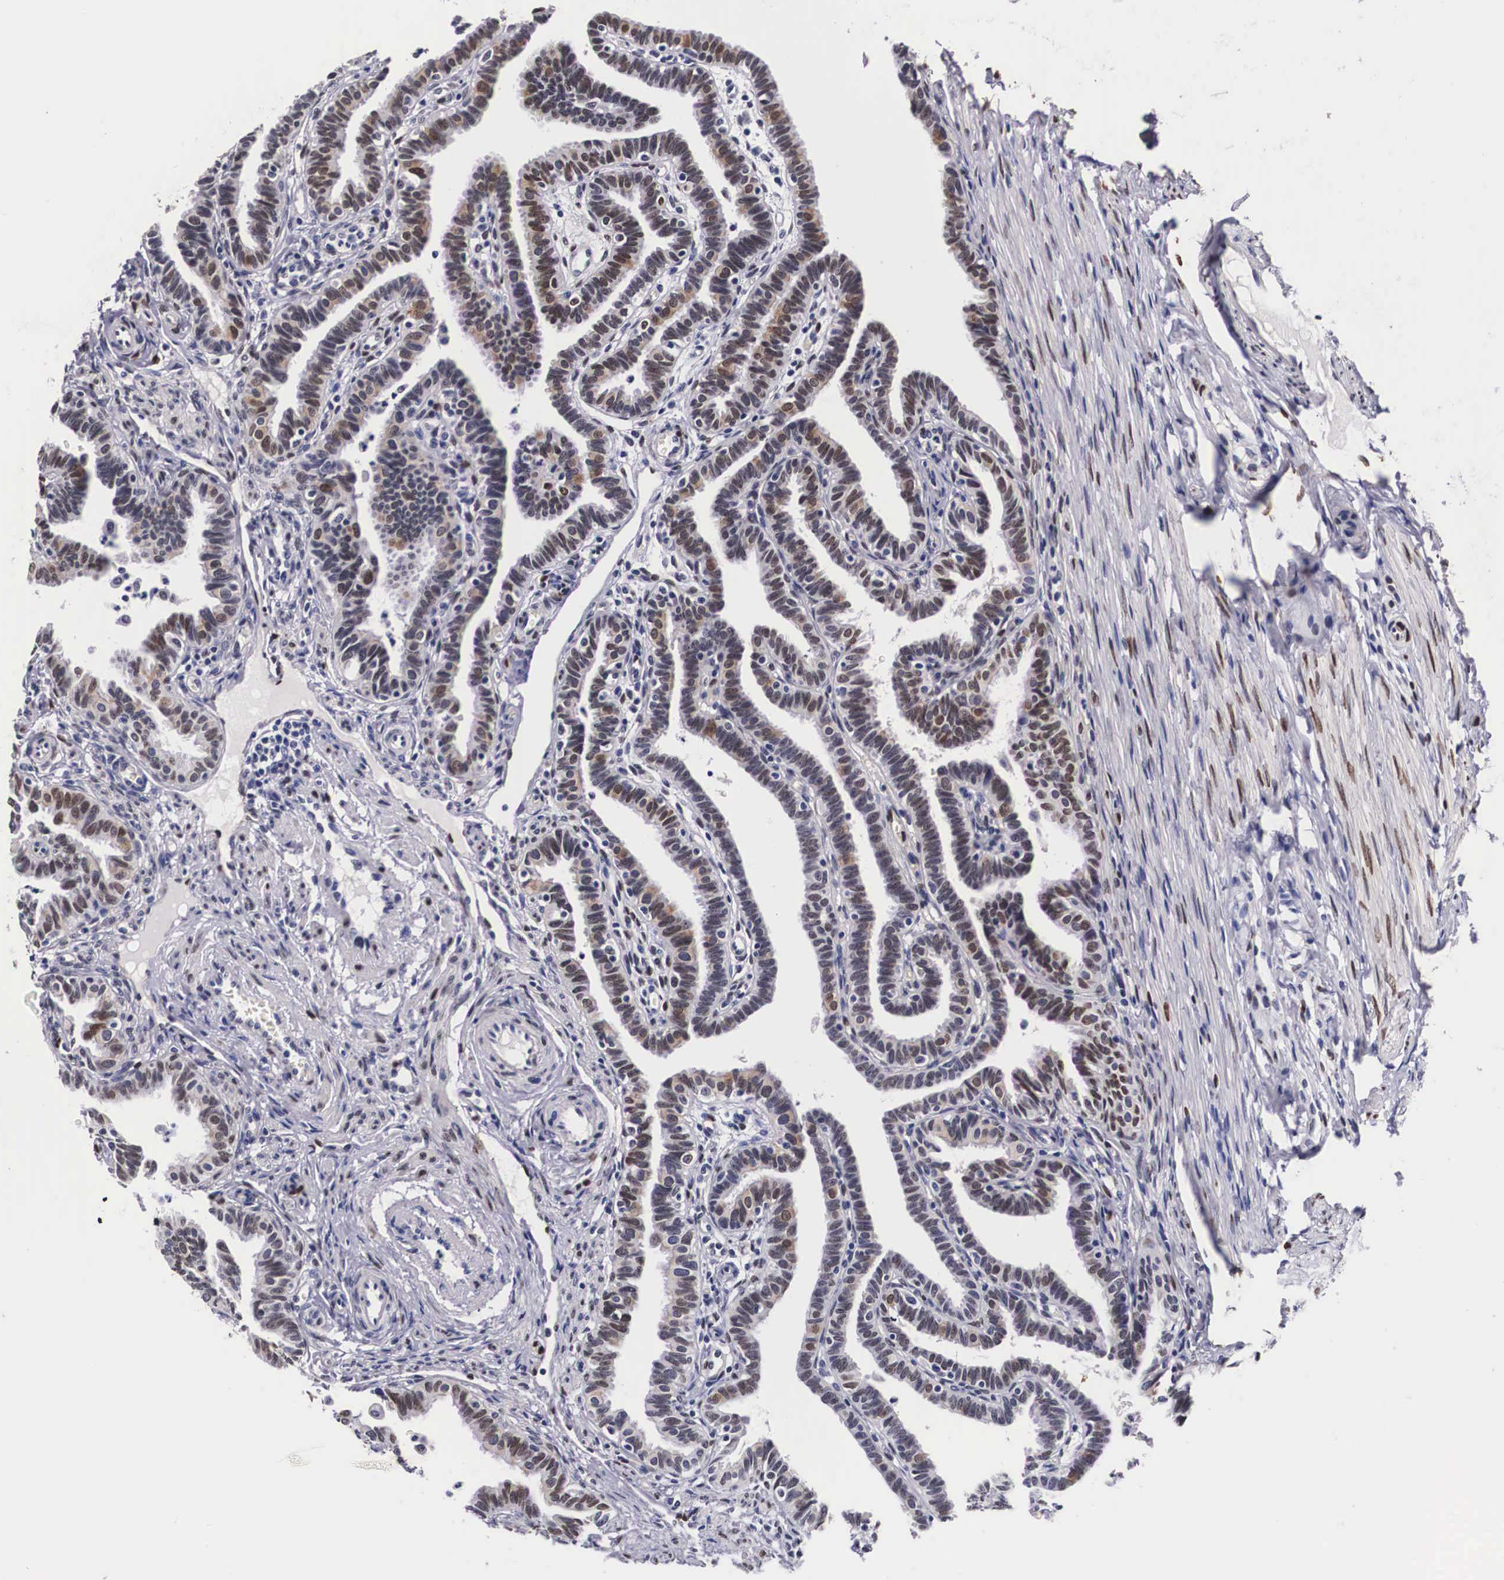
{"staining": {"intensity": "moderate", "quantity": ">75%", "location": "cytoplasmic/membranous,nuclear"}, "tissue": "fallopian tube", "cell_type": "Glandular cells", "image_type": "normal", "snomed": [{"axis": "morphology", "description": "Normal tissue, NOS"}, {"axis": "topography", "description": "Fallopian tube"}], "caption": "Unremarkable fallopian tube was stained to show a protein in brown. There is medium levels of moderate cytoplasmic/membranous,nuclear staining in approximately >75% of glandular cells. (Brightfield microscopy of DAB IHC at high magnification).", "gene": "KHDRBS3", "patient": {"sex": "female", "age": 41}}